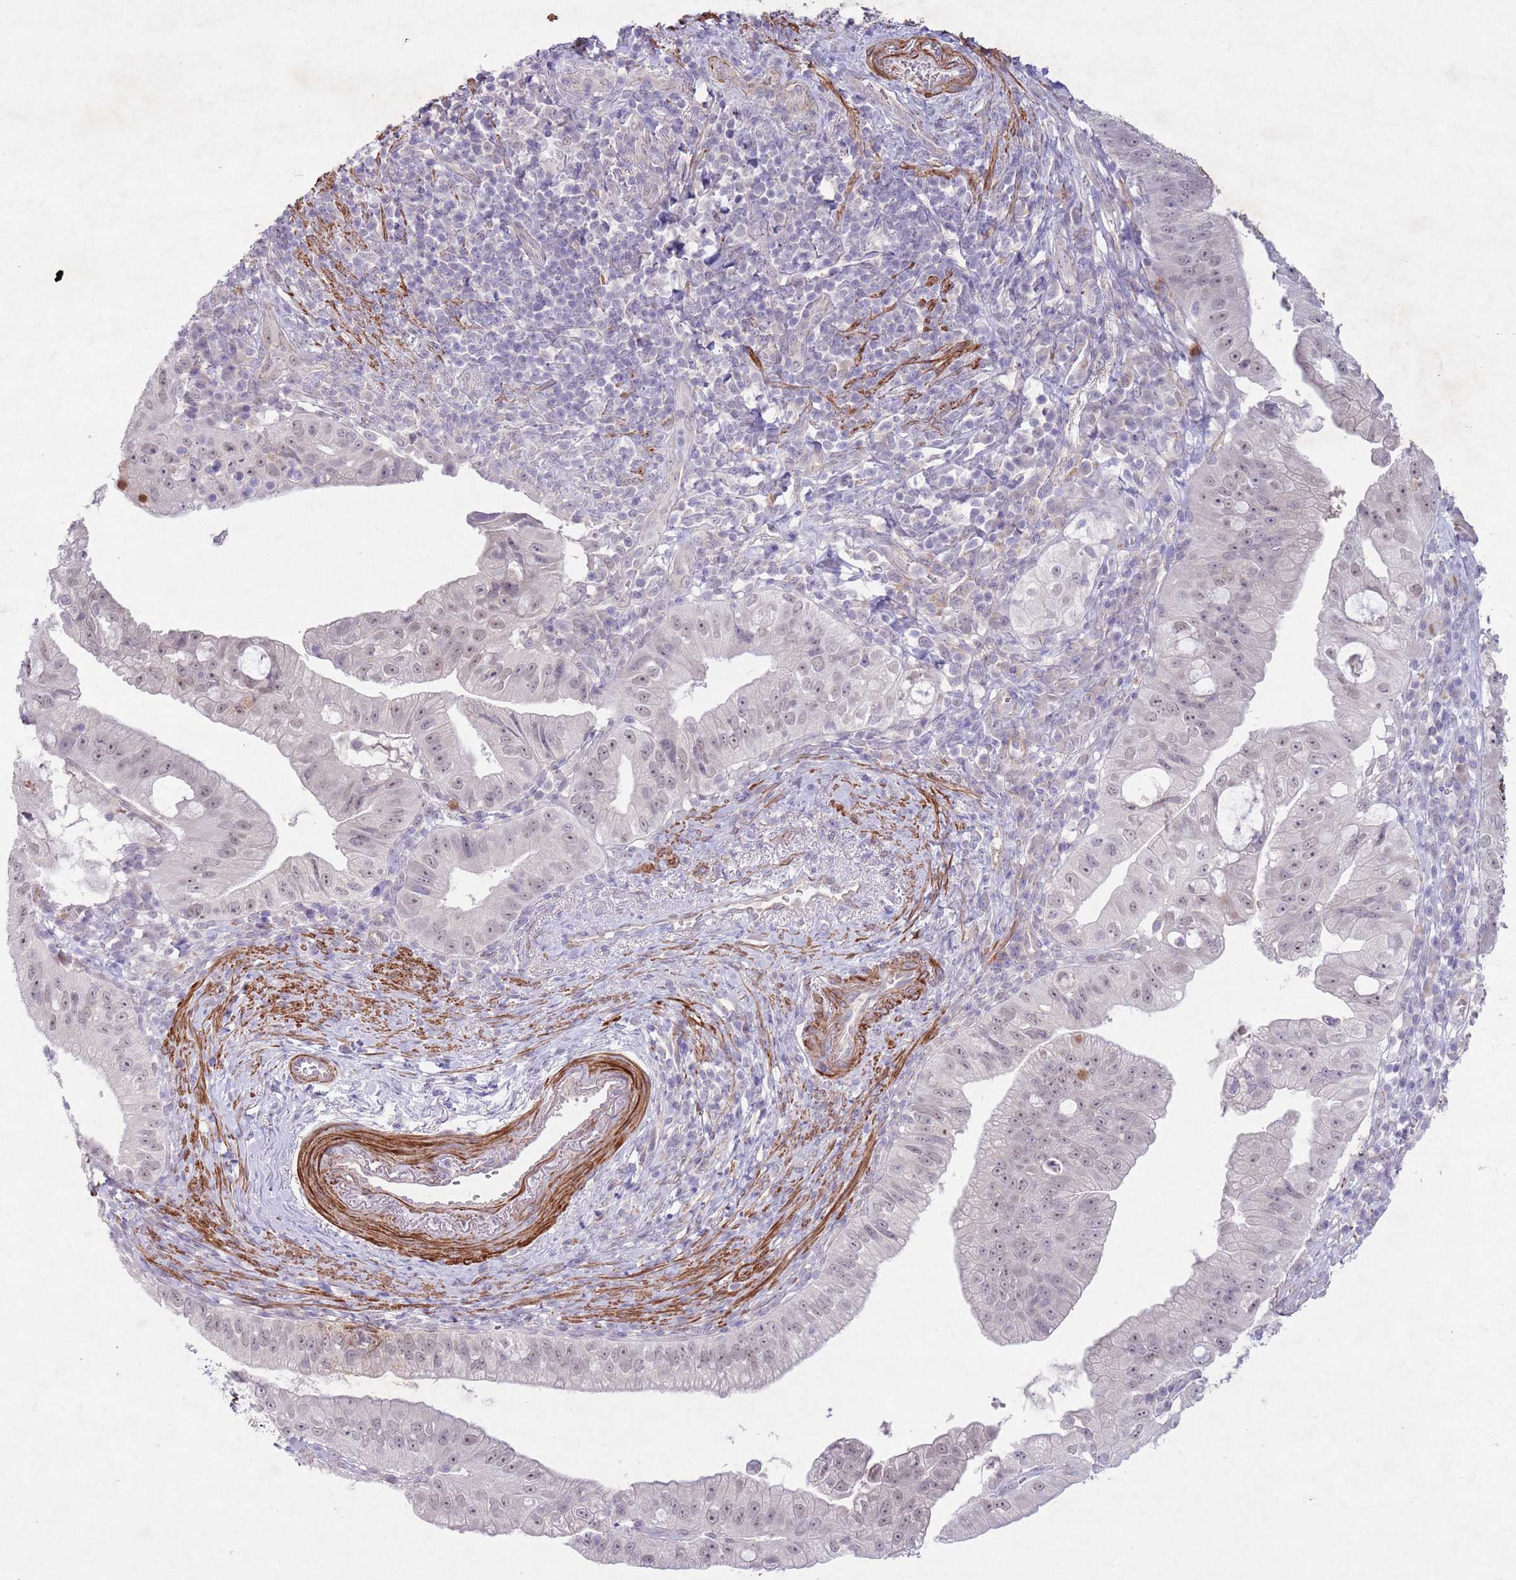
{"staining": {"intensity": "weak", "quantity": "25%-75%", "location": "nuclear"}, "tissue": "pancreatic cancer", "cell_type": "Tumor cells", "image_type": "cancer", "snomed": [{"axis": "morphology", "description": "Adenocarcinoma, NOS"}, {"axis": "topography", "description": "Pancreas"}], "caption": "Immunohistochemistry (IHC) staining of adenocarcinoma (pancreatic), which shows low levels of weak nuclear staining in approximately 25%-75% of tumor cells indicating weak nuclear protein positivity. The staining was performed using DAB (brown) for protein detection and nuclei were counterstained in hematoxylin (blue).", "gene": "CCNI", "patient": {"sex": "male", "age": 70}}